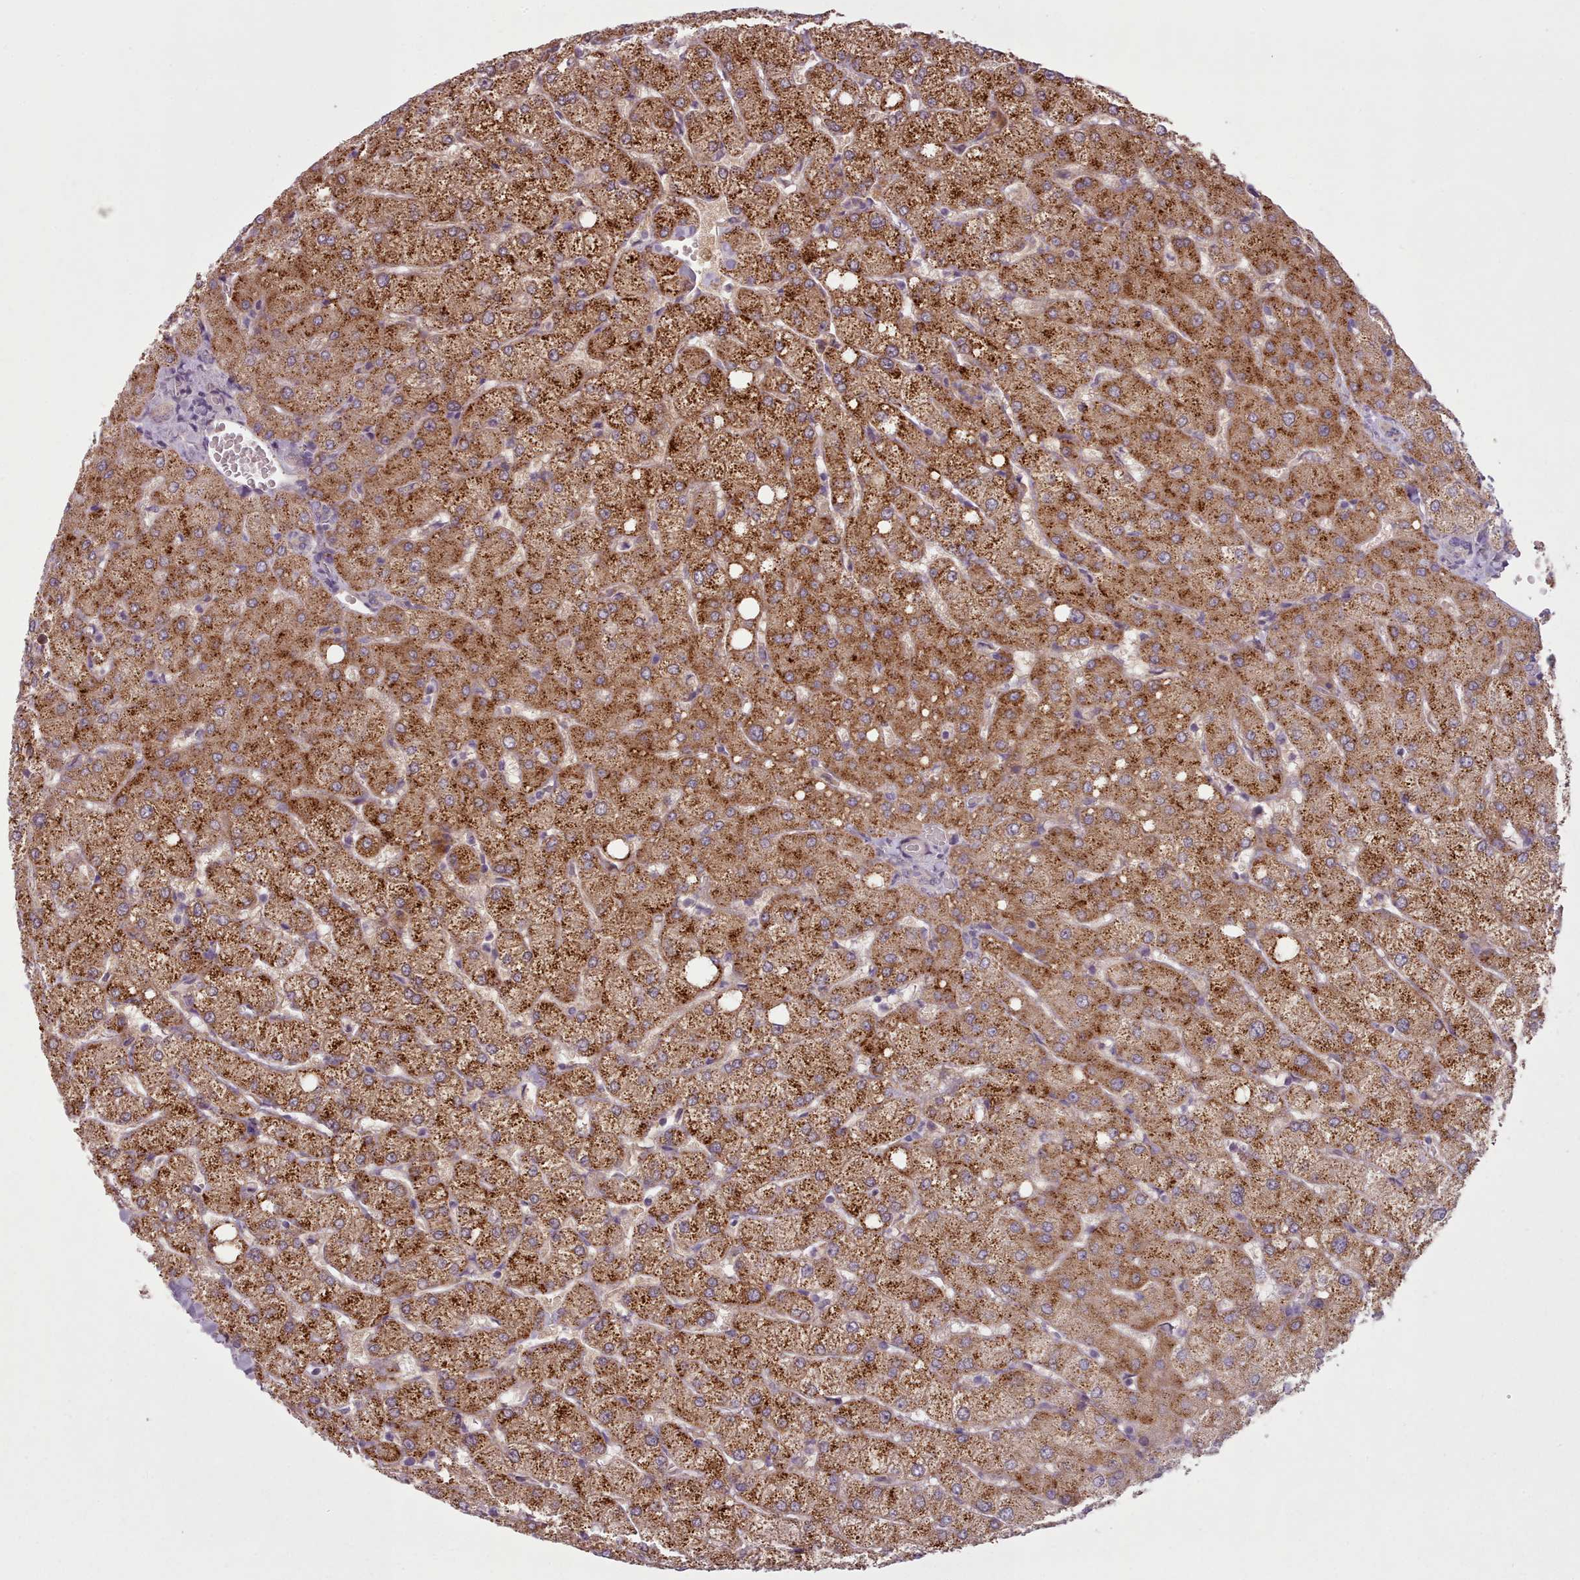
{"staining": {"intensity": "negative", "quantity": "none", "location": "none"}, "tissue": "liver", "cell_type": "Cholangiocytes", "image_type": "normal", "snomed": [{"axis": "morphology", "description": "Normal tissue, NOS"}, {"axis": "topography", "description": "Liver"}], "caption": "Immunohistochemistry (IHC) of unremarkable human liver shows no expression in cholangiocytes. The staining is performed using DAB brown chromogen with nuclei counter-stained in using hematoxylin.", "gene": "LAPTM5", "patient": {"sex": "female", "age": 54}}